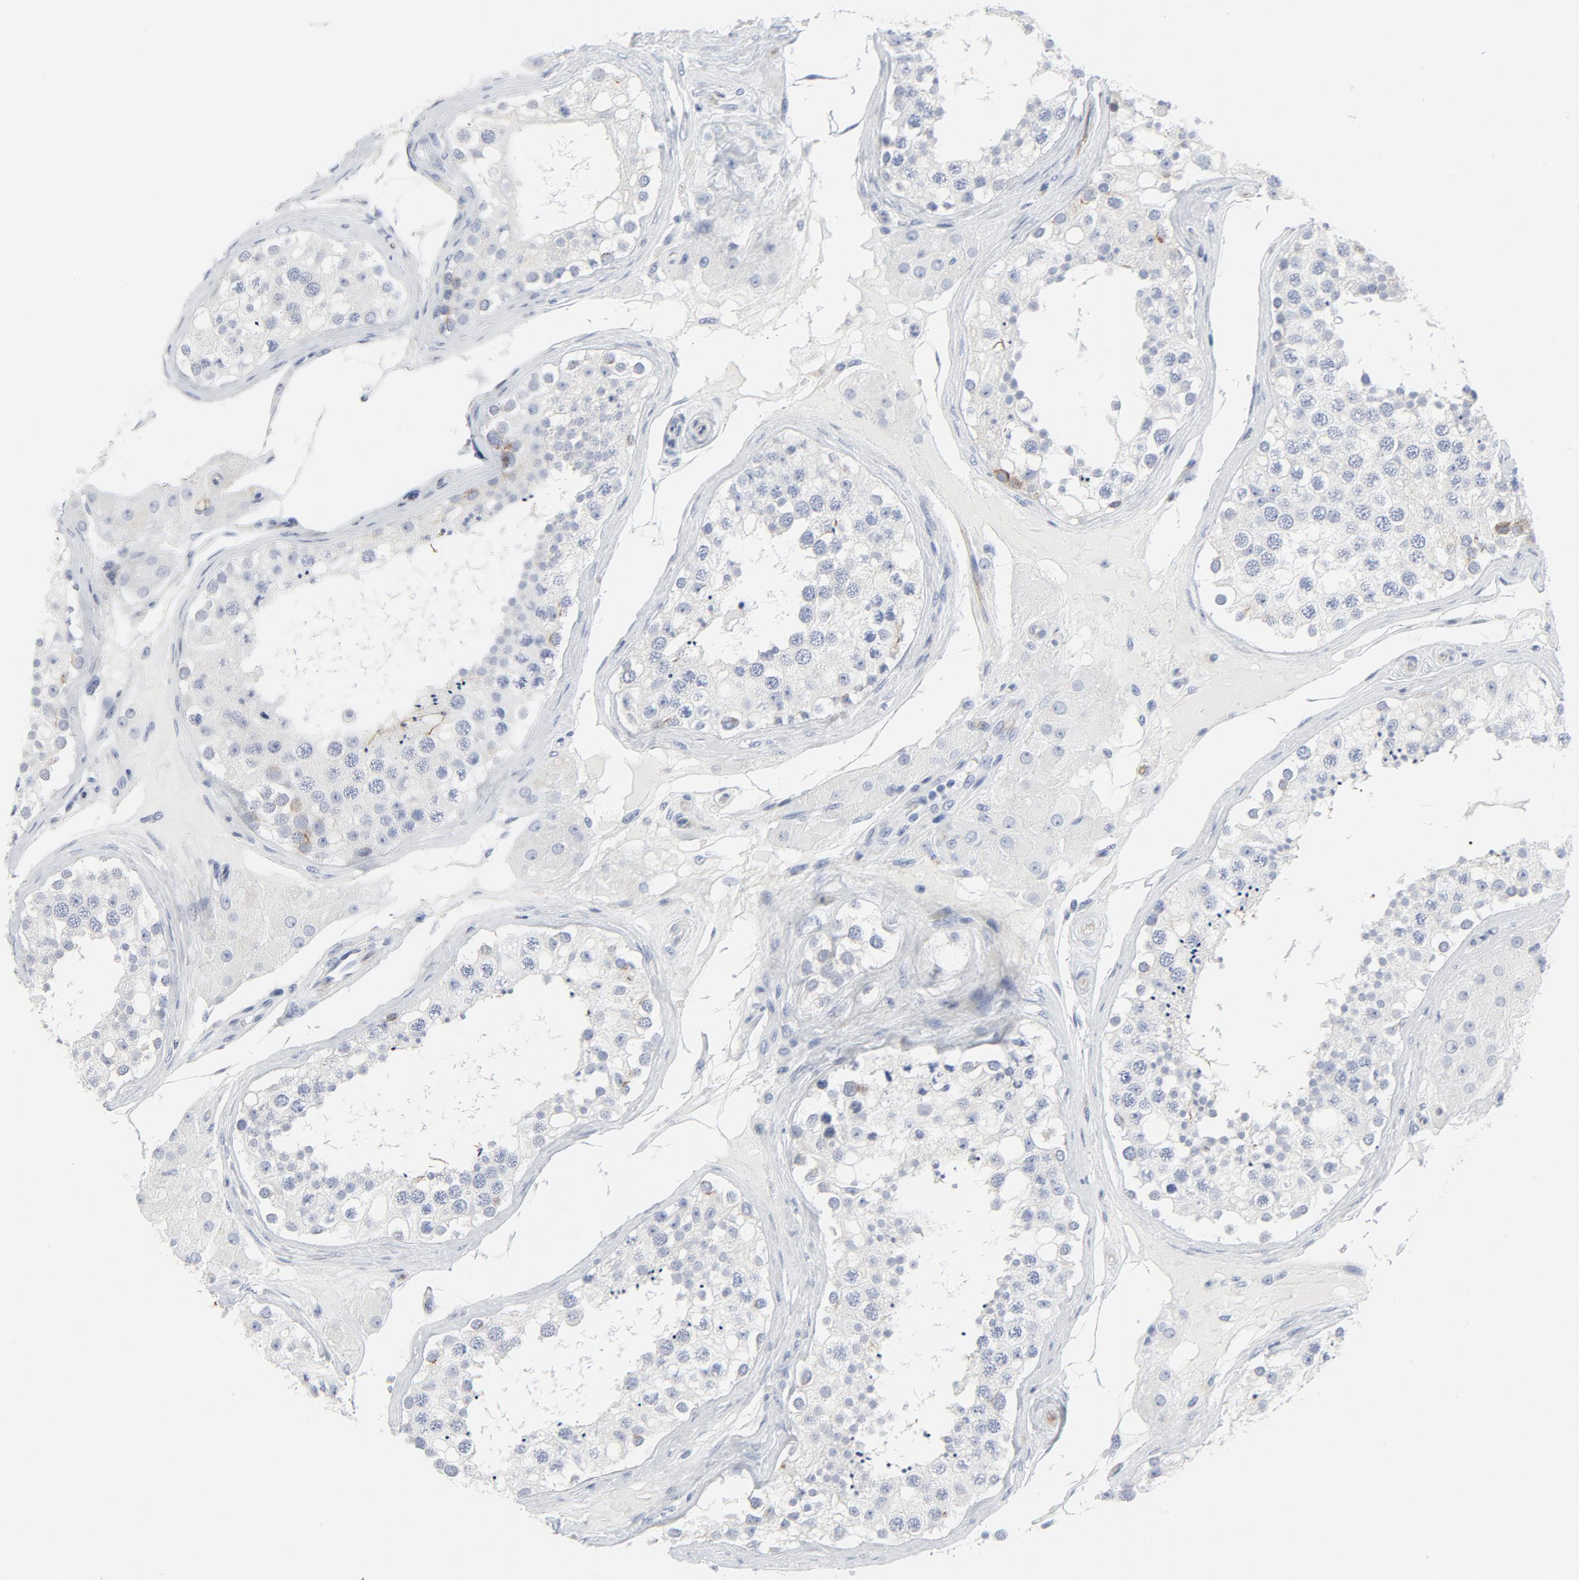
{"staining": {"intensity": "moderate", "quantity": "<25%", "location": "cytoplasmic/membranous"}, "tissue": "testis", "cell_type": "Cells in seminiferous ducts", "image_type": "normal", "snomed": [{"axis": "morphology", "description": "Normal tissue, NOS"}, {"axis": "topography", "description": "Testis"}], "caption": "Benign testis reveals moderate cytoplasmic/membranous staining in approximately <25% of cells in seminiferous ducts, visualized by immunohistochemistry. (DAB (3,3'-diaminobenzidine) IHC with brightfield microscopy, high magnification).", "gene": "TUBB1", "patient": {"sex": "male", "age": 68}}